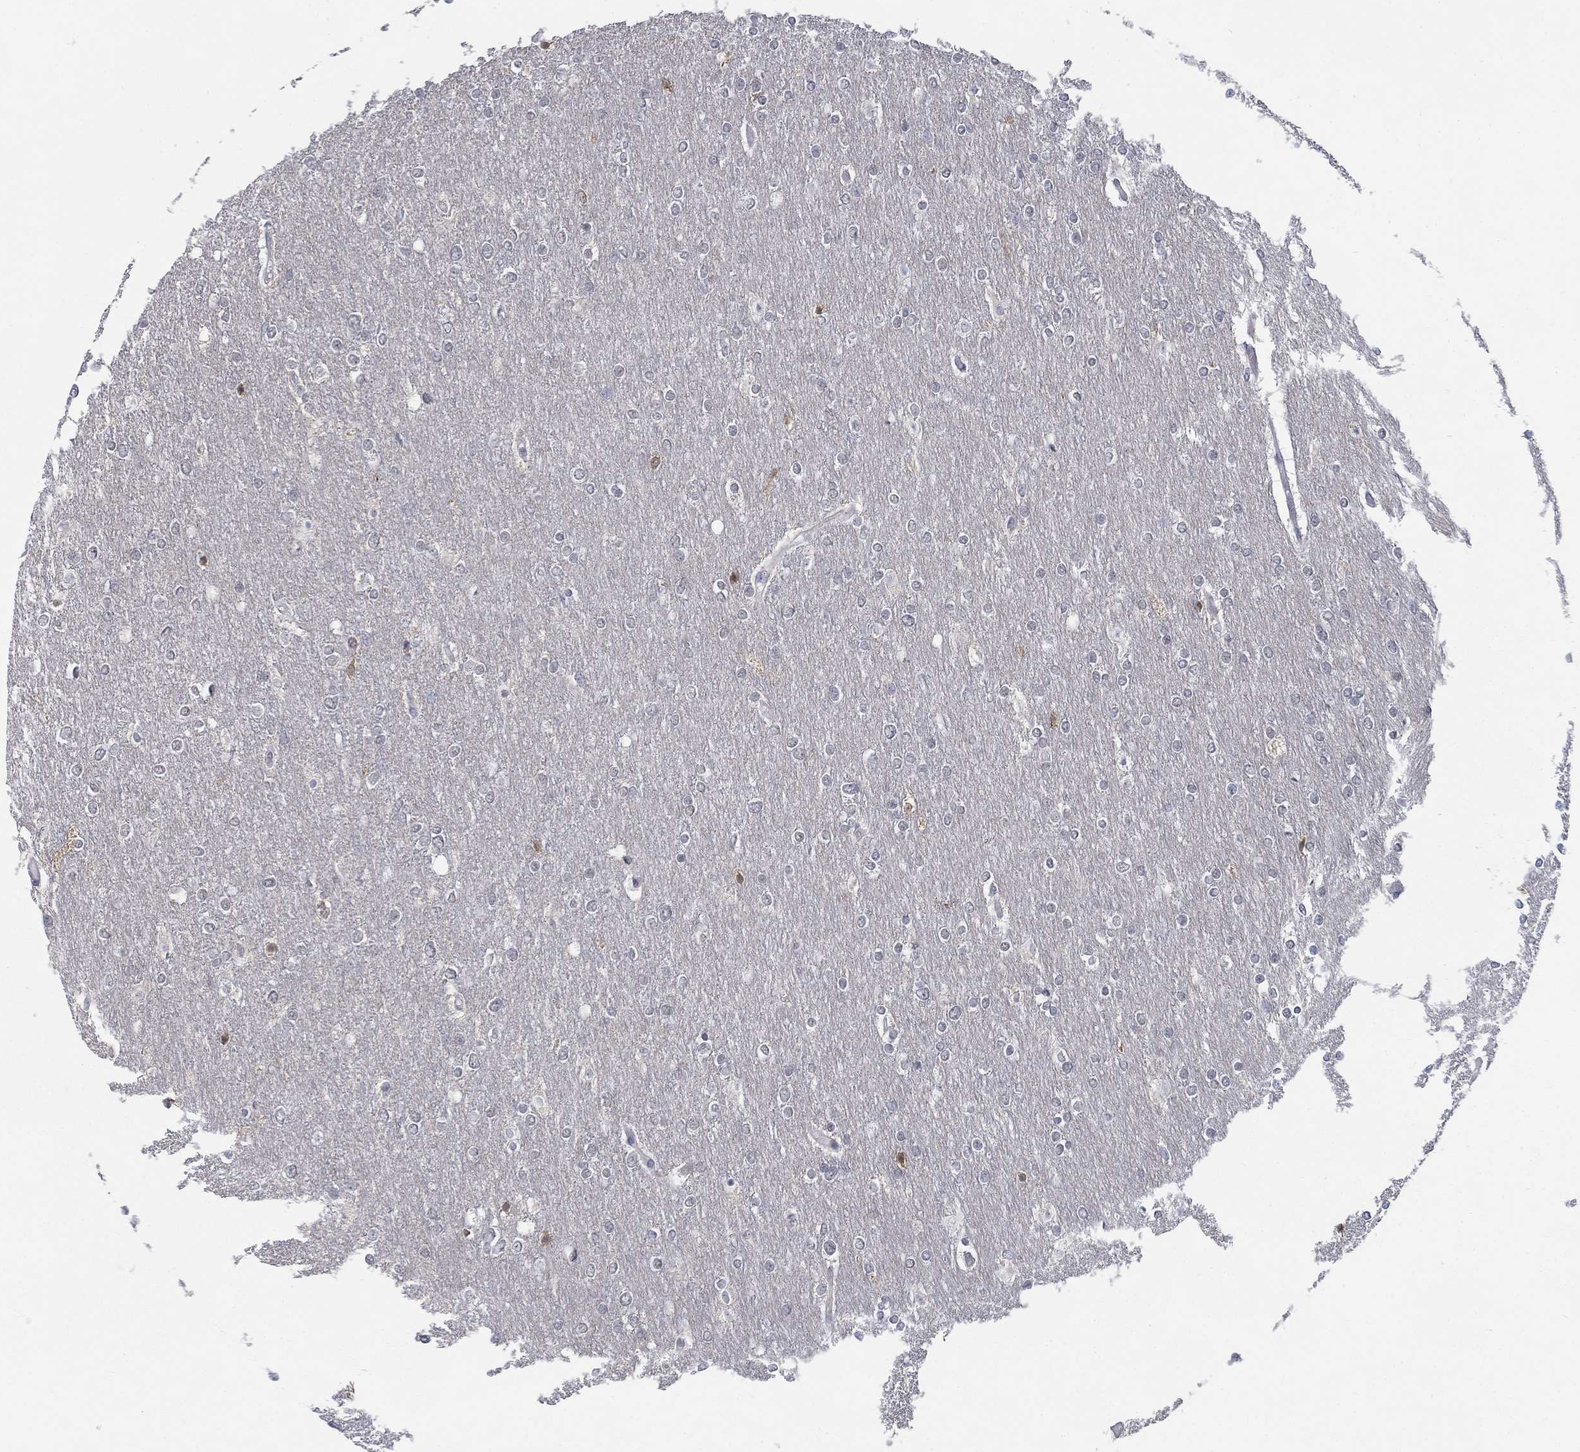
{"staining": {"intensity": "negative", "quantity": "none", "location": "none"}, "tissue": "glioma", "cell_type": "Tumor cells", "image_type": "cancer", "snomed": [{"axis": "morphology", "description": "Glioma, malignant, High grade"}, {"axis": "topography", "description": "Brain"}], "caption": "Tumor cells are negative for protein expression in human glioma.", "gene": "MTSS2", "patient": {"sex": "female", "age": 61}}